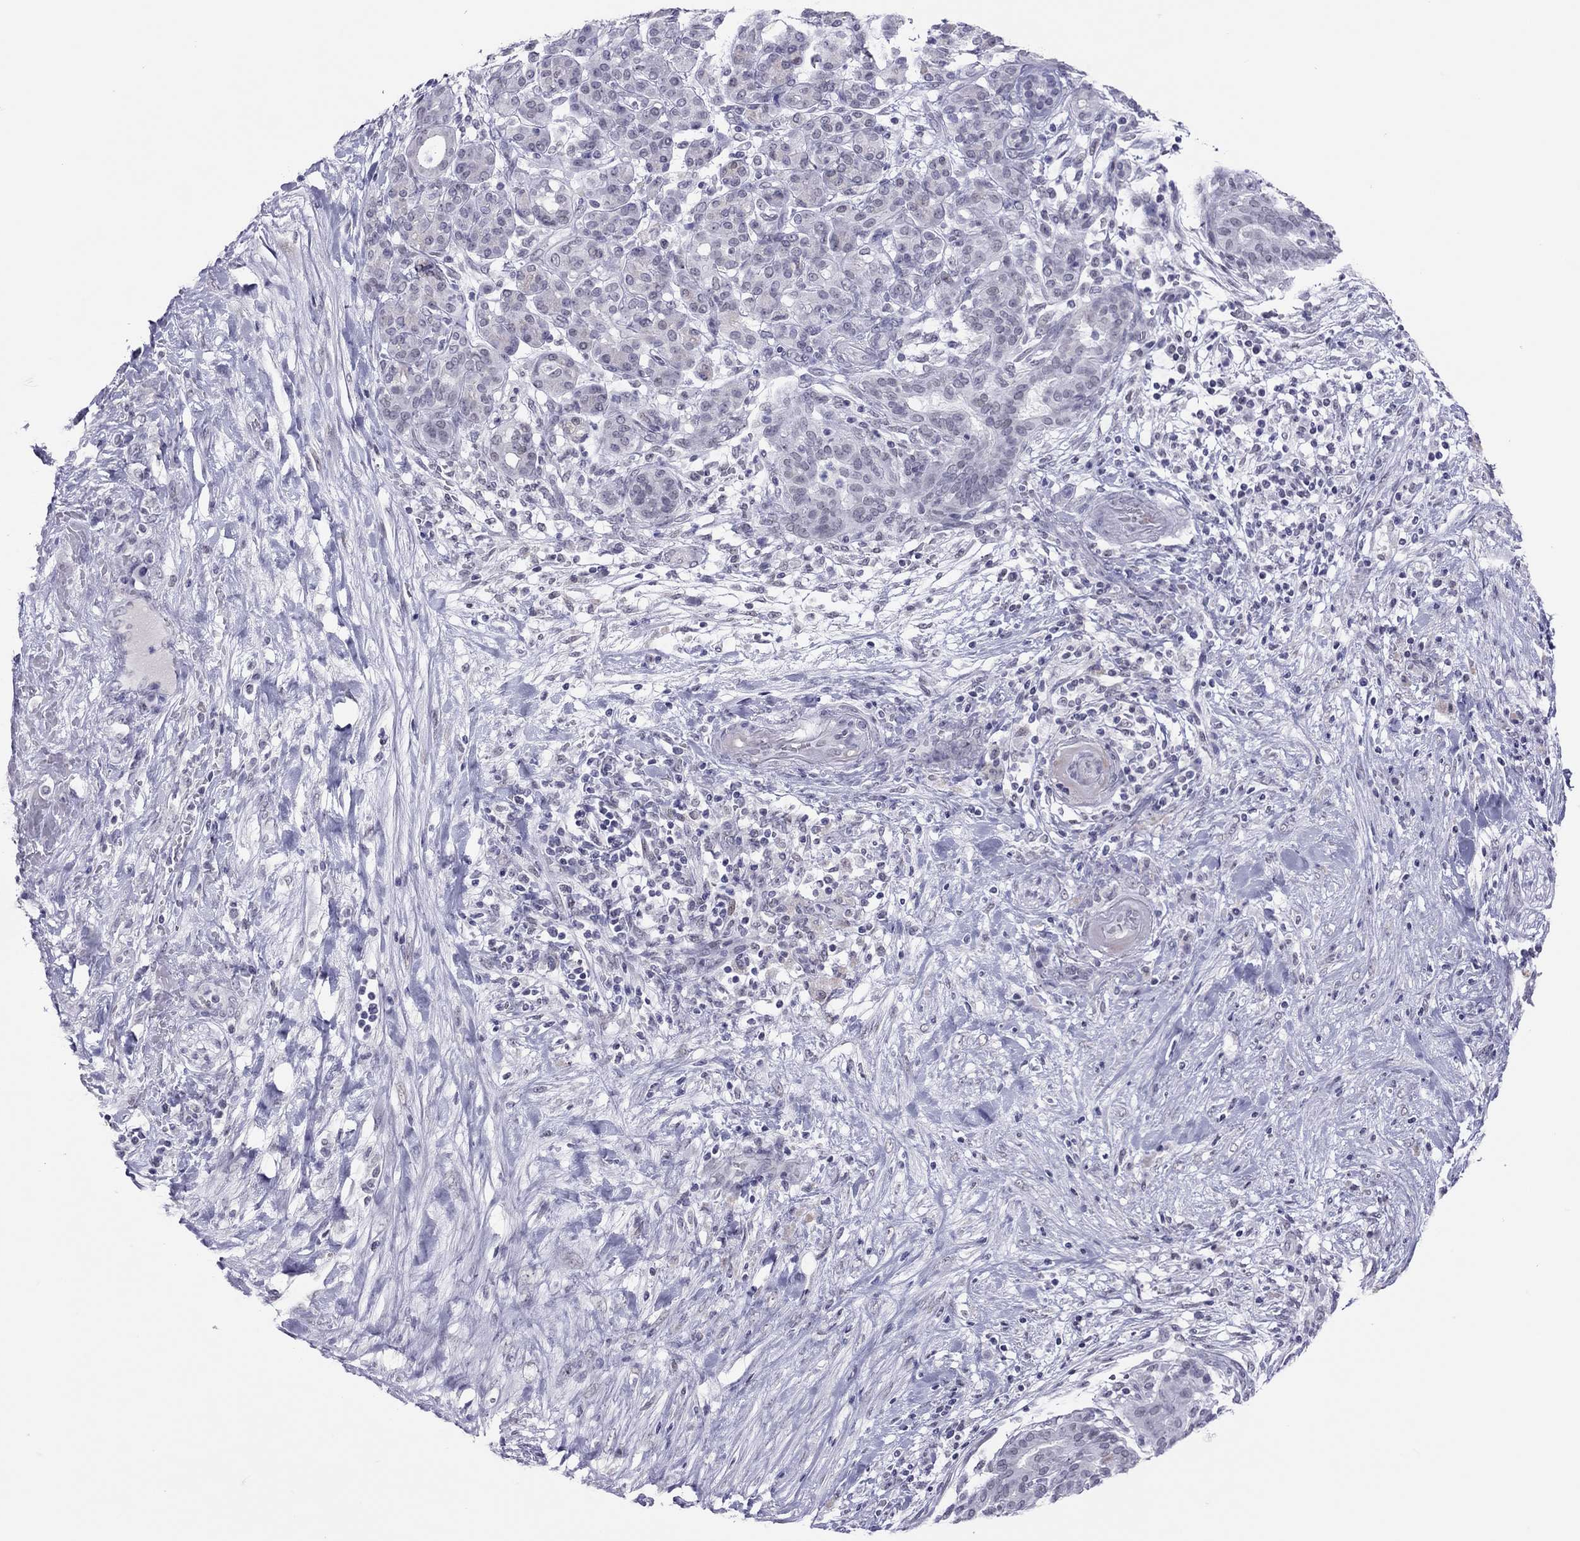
{"staining": {"intensity": "negative", "quantity": "none", "location": "none"}, "tissue": "pancreatic cancer", "cell_type": "Tumor cells", "image_type": "cancer", "snomed": [{"axis": "morphology", "description": "Adenocarcinoma, NOS"}, {"axis": "topography", "description": "Pancreas"}], "caption": "Image shows no significant protein staining in tumor cells of adenocarcinoma (pancreatic).", "gene": "JHY", "patient": {"sex": "male", "age": 44}}